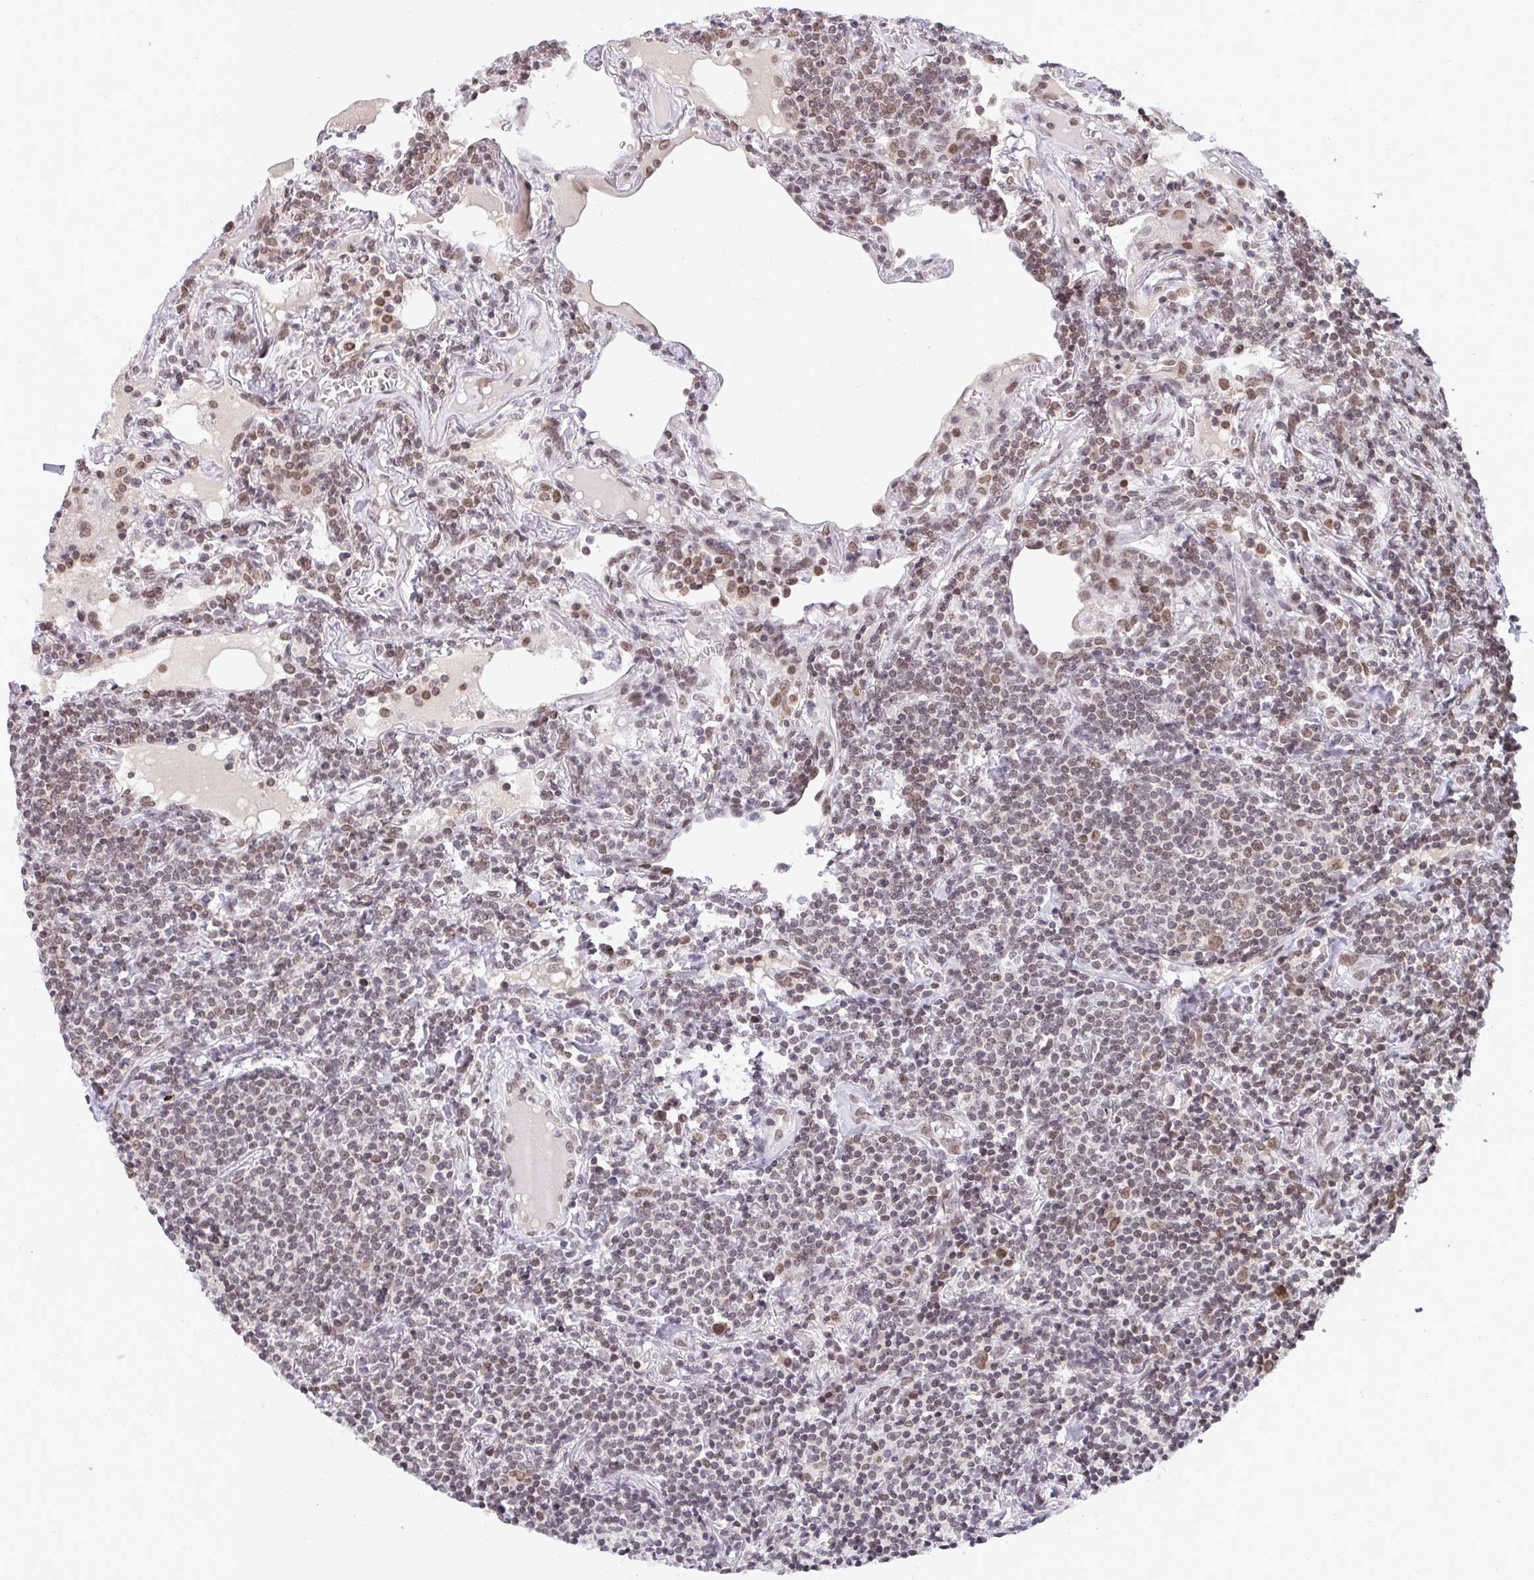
{"staining": {"intensity": "weak", "quantity": "25%-75%", "location": "nuclear"}, "tissue": "lymphoma", "cell_type": "Tumor cells", "image_type": "cancer", "snomed": [{"axis": "morphology", "description": "Malignant lymphoma, non-Hodgkin's type, Low grade"}, {"axis": "topography", "description": "Lung"}], "caption": "Low-grade malignant lymphoma, non-Hodgkin's type stained with DAB IHC displays low levels of weak nuclear expression in about 25%-75% of tumor cells. Immunohistochemistry stains the protein of interest in brown and the nuclei are stained blue.", "gene": "JPT1", "patient": {"sex": "female", "age": 71}}